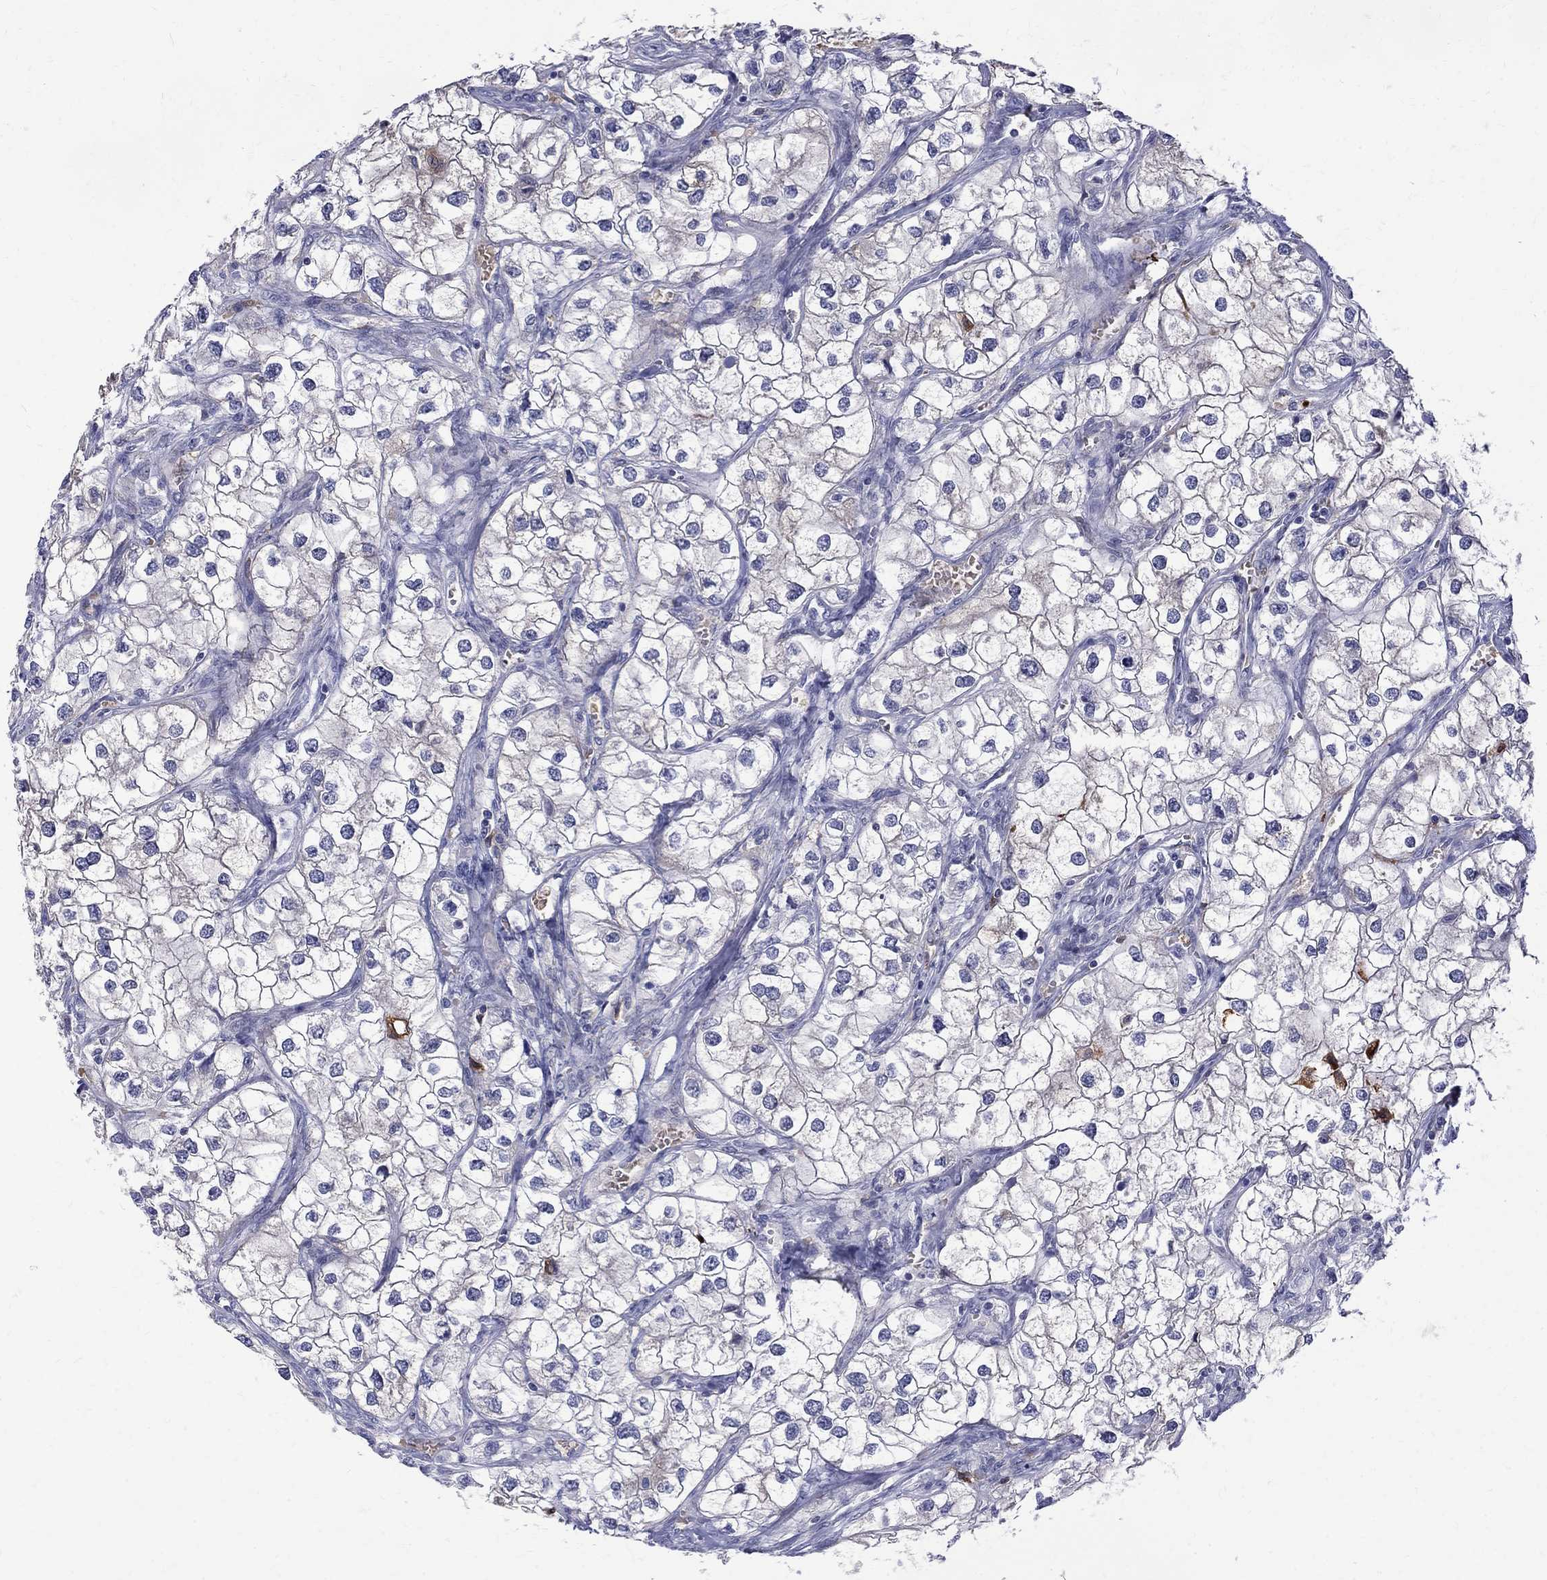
{"staining": {"intensity": "negative", "quantity": "none", "location": "none"}, "tissue": "renal cancer", "cell_type": "Tumor cells", "image_type": "cancer", "snomed": [{"axis": "morphology", "description": "Adenocarcinoma, NOS"}, {"axis": "topography", "description": "Kidney"}], "caption": "High magnification brightfield microscopy of renal cancer stained with DAB (3,3'-diaminobenzidine) (brown) and counterstained with hematoxylin (blue): tumor cells show no significant positivity.", "gene": "AGER", "patient": {"sex": "male", "age": 59}}